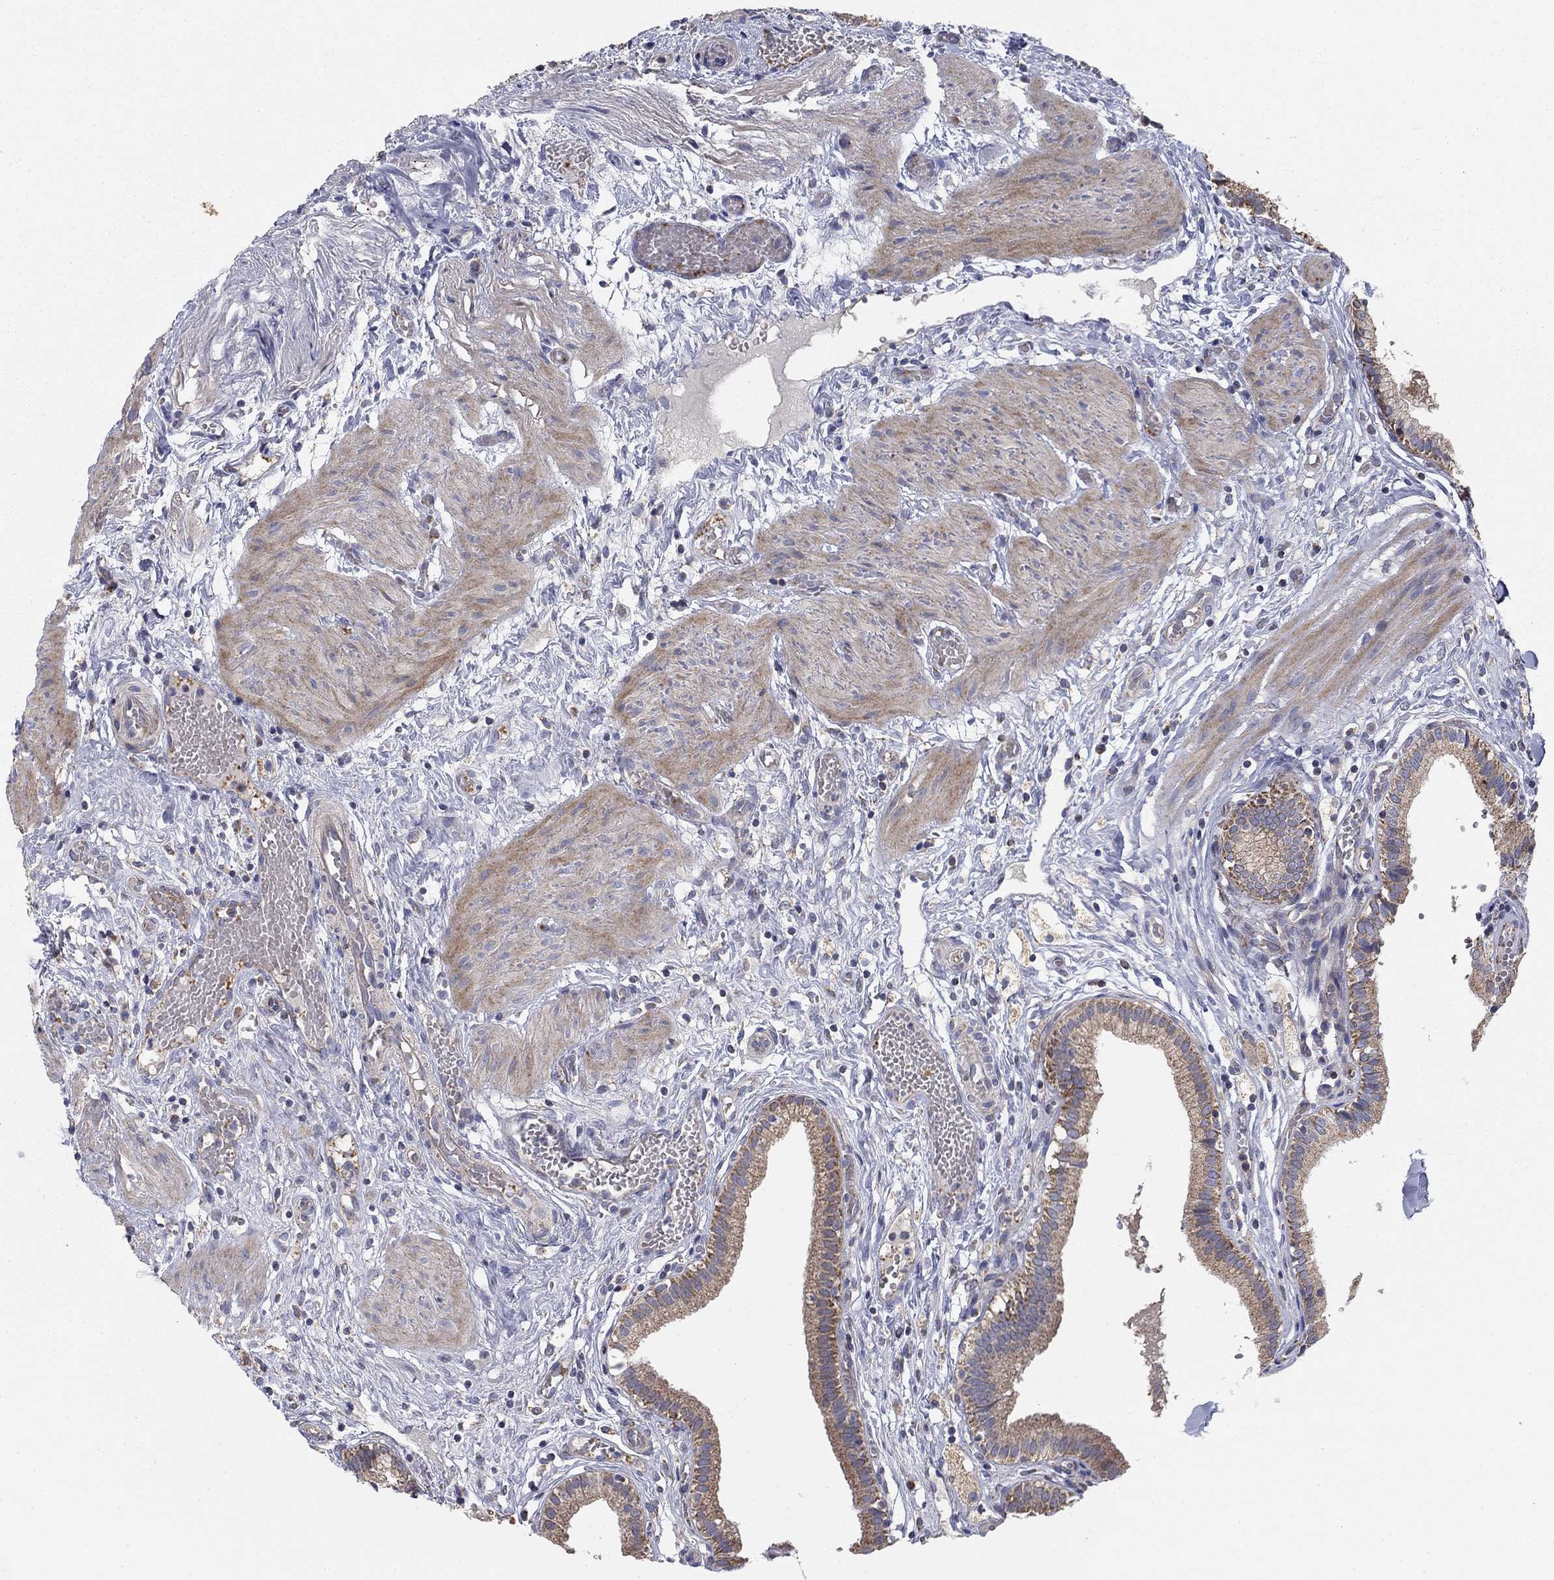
{"staining": {"intensity": "moderate", "quantity": ">75%", "location": "cytoplasmic/membranous"}, "tissue": "gallbladder", "cell_type": "Glandular cells", "image_type": "normal", "snomed": [{"axis": "morphology", "description": "Normal tissue, NOS"}, {"axis": "topography", "description": "Gallbladder"}], "caption": "Unremarkable gallbladder reveals moderate cytoplasmic/membranous staining in about >75% of glandular cells (DAB (3,3'-diaminobenzidine) = brown stain, brightfield microscopy at high magnification)..", "gene": "MMAA", "patient": {"sex": "female", "age": 24}}